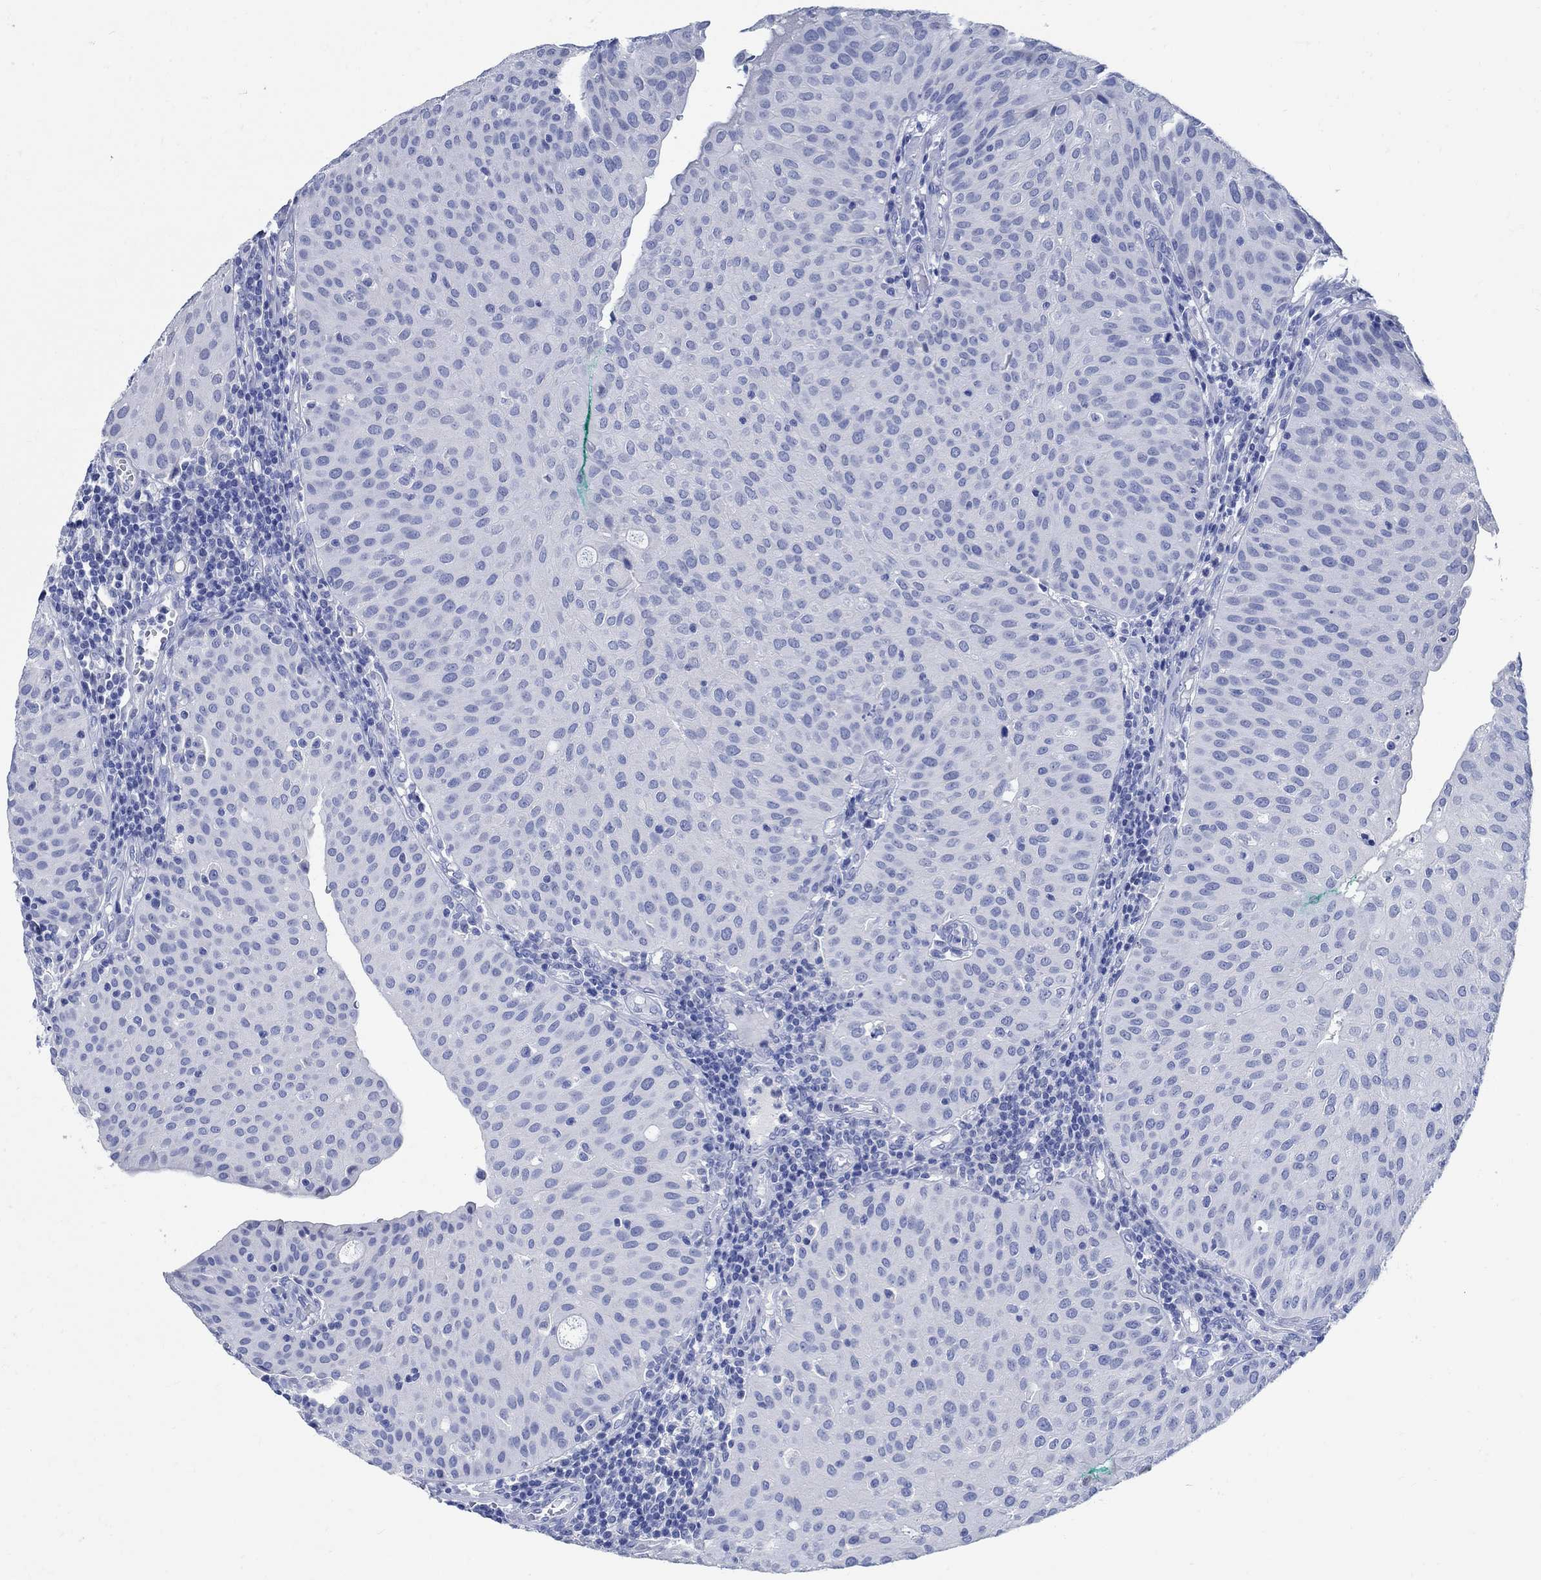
{"staining": {"intensity": "negative", "quantity": "none", "location": "none"}, "tissue": "urothelial cancer", "cell_type": "Tumor cells", "image_type": "cancer", "snomed": [{"axis": "morphology", "description": "Urothelial carcinoma, Low grade"}, {"axis": "topography", "description": "Urinary bladder"}], "caption": "Immunohistochemical staining of low-grade urothelial carcinoma shows no significant positivity in tumor cells.", "gene": "CAMK2N1", "patient": {"sex": "male", "age": 54}}